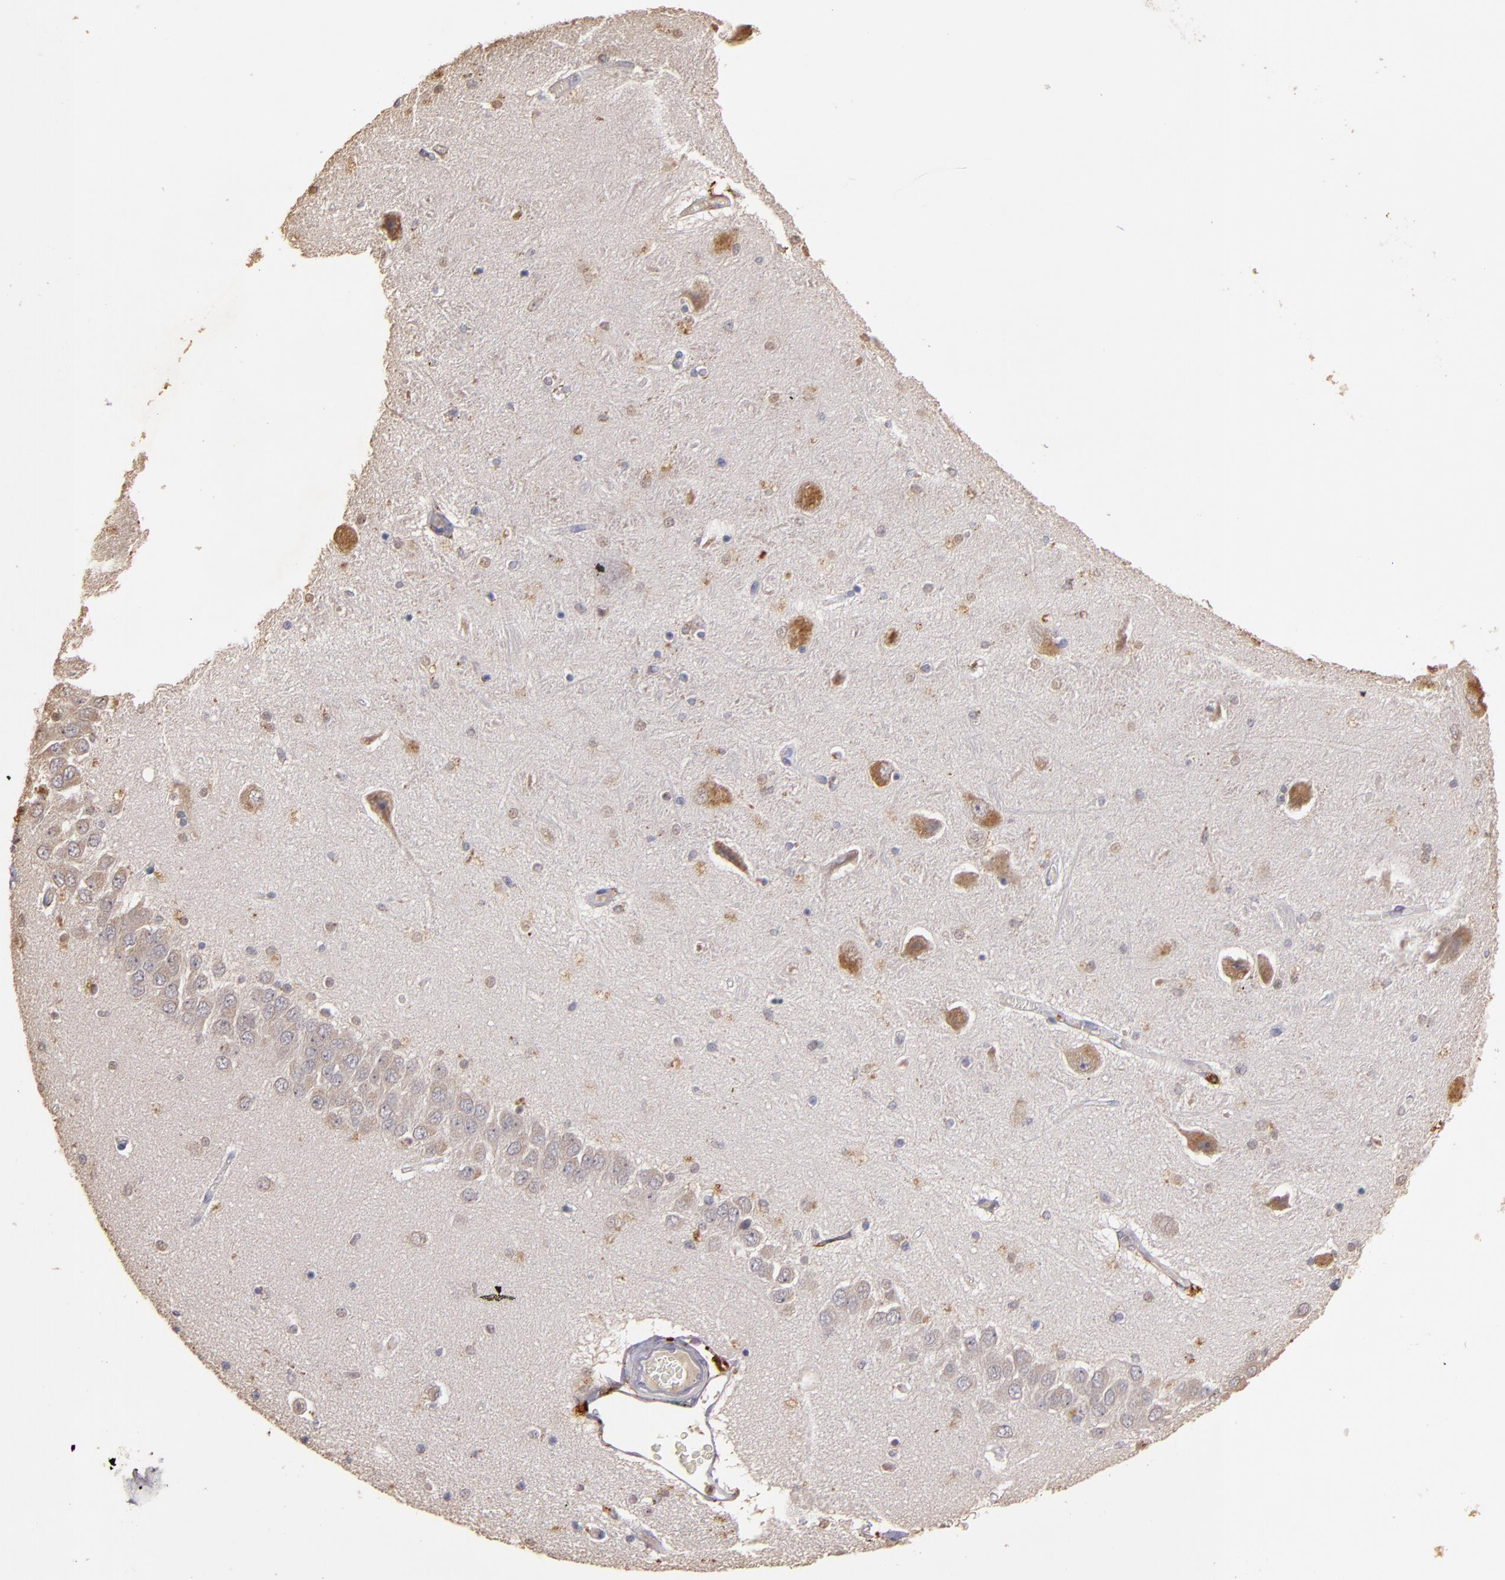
{"staining": {"intensity": "weak", "quantity": "<25%", "location": "cytoplasmic/membranous,nuclear"}, "tissue": "hippocampus", "cell_type": "Glial cells", "image_type": "normal", "snomed": [{"axis": "morphology", "description": "Normal tissue, NOS"}, {"axis": "topography", "description": "Hippocampus"}], "caption": "This is a histopathology image of immunohistochemistry (IHC) staining of benign hippocampus, which shows no expression in glial cells.", "gene": "TRAF1", "patient": {"sex": "female", "age": 54}}